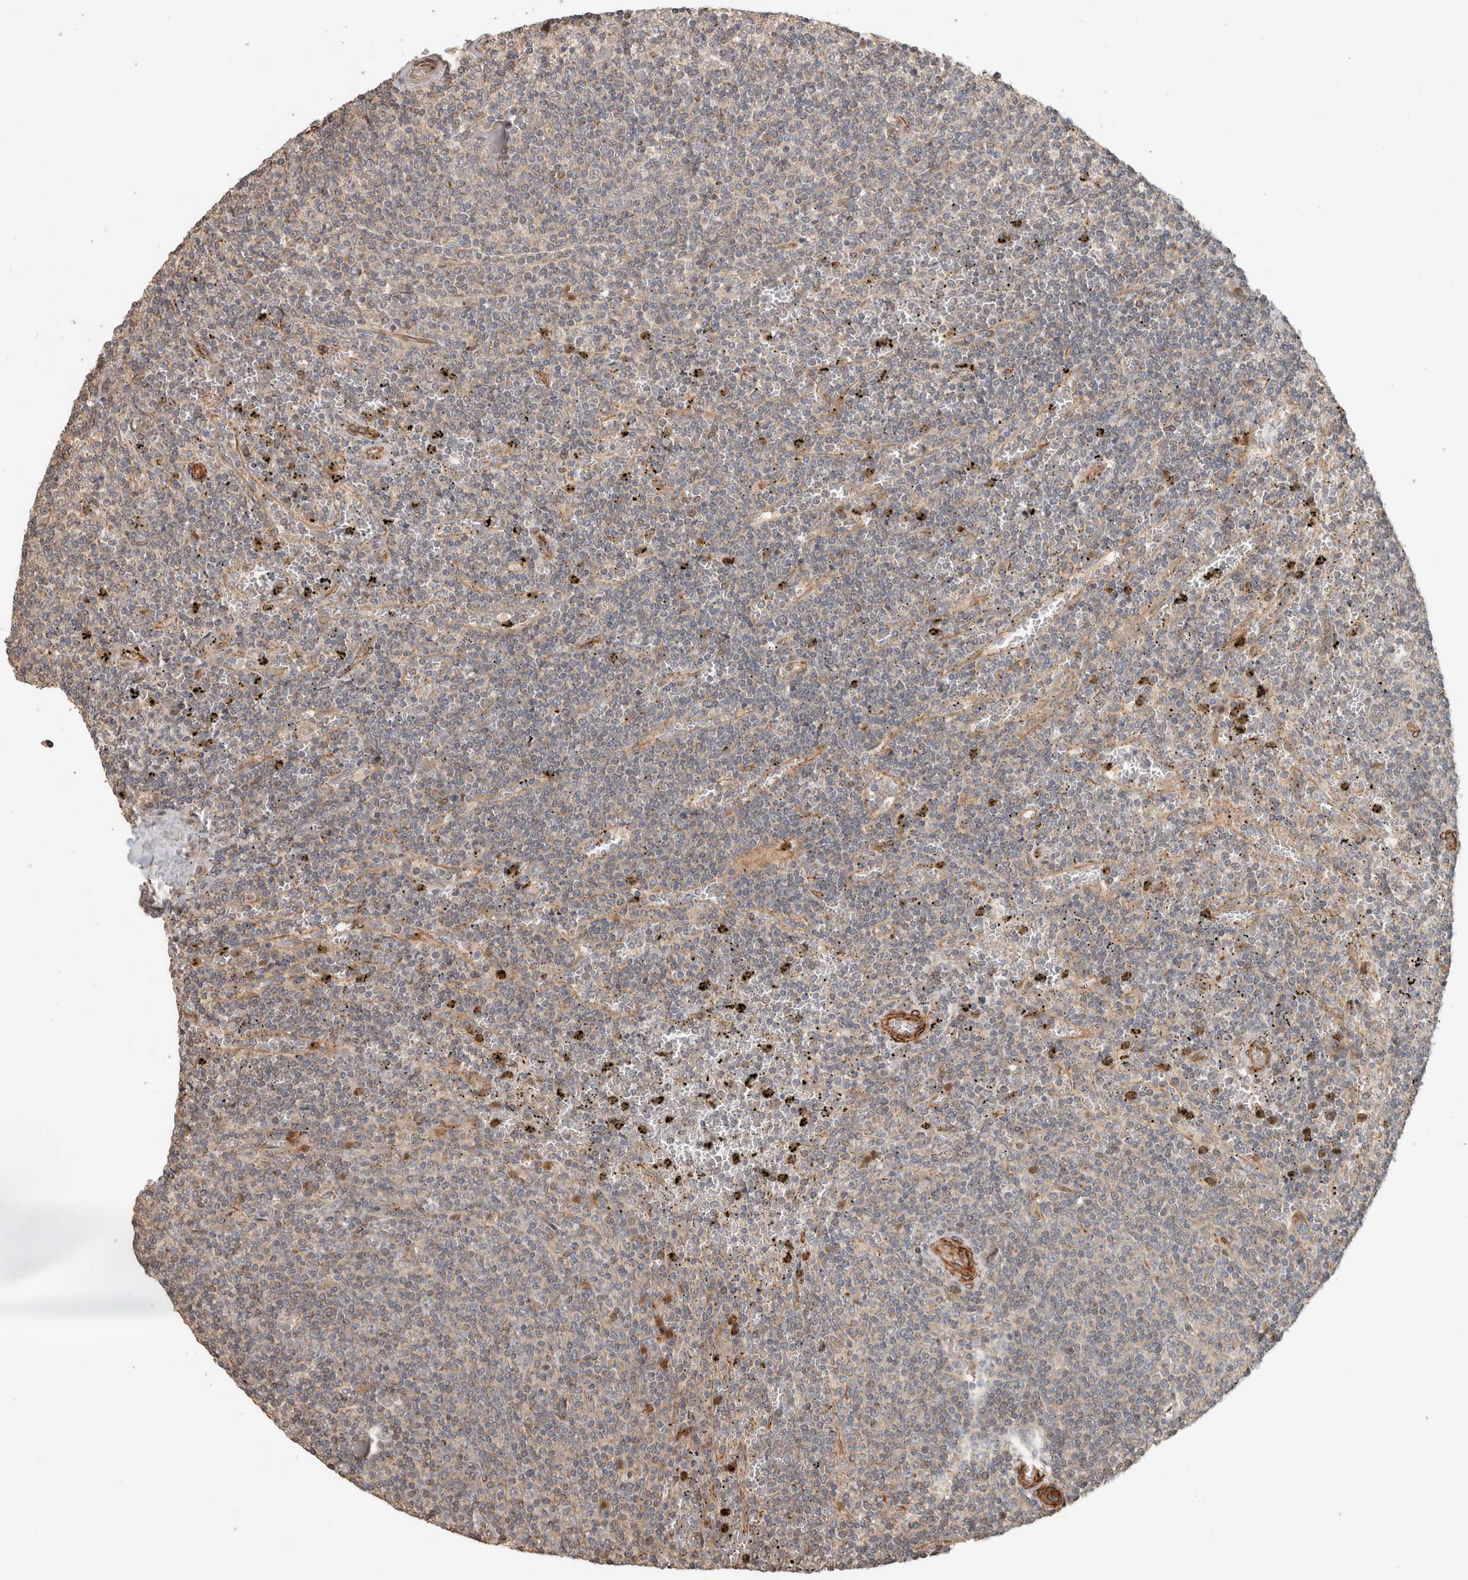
{"staining": {"intensity": "weak", "quantity": "<25%", "location": "cytoplasmic/membranous"}, "tissue": "lymphoma", "cell_type": "Tumor cells", "image_type": "cancer", "snomed": [{"axis": "morphology", "description": "Malignant lymphoma, non-Hodgkin's type, Low grade"}, {"axis": "topography", "description": "Spleen"}], "caption": "A high-resolution photomicrograph shows IHC staining of low-grade malignant lymphoma, non-Hodgkin's type, which exhibits no significant staining in tumor cells.", "gene": "SIPA1L2", "patient": {"sex": "female", "age": 50}}